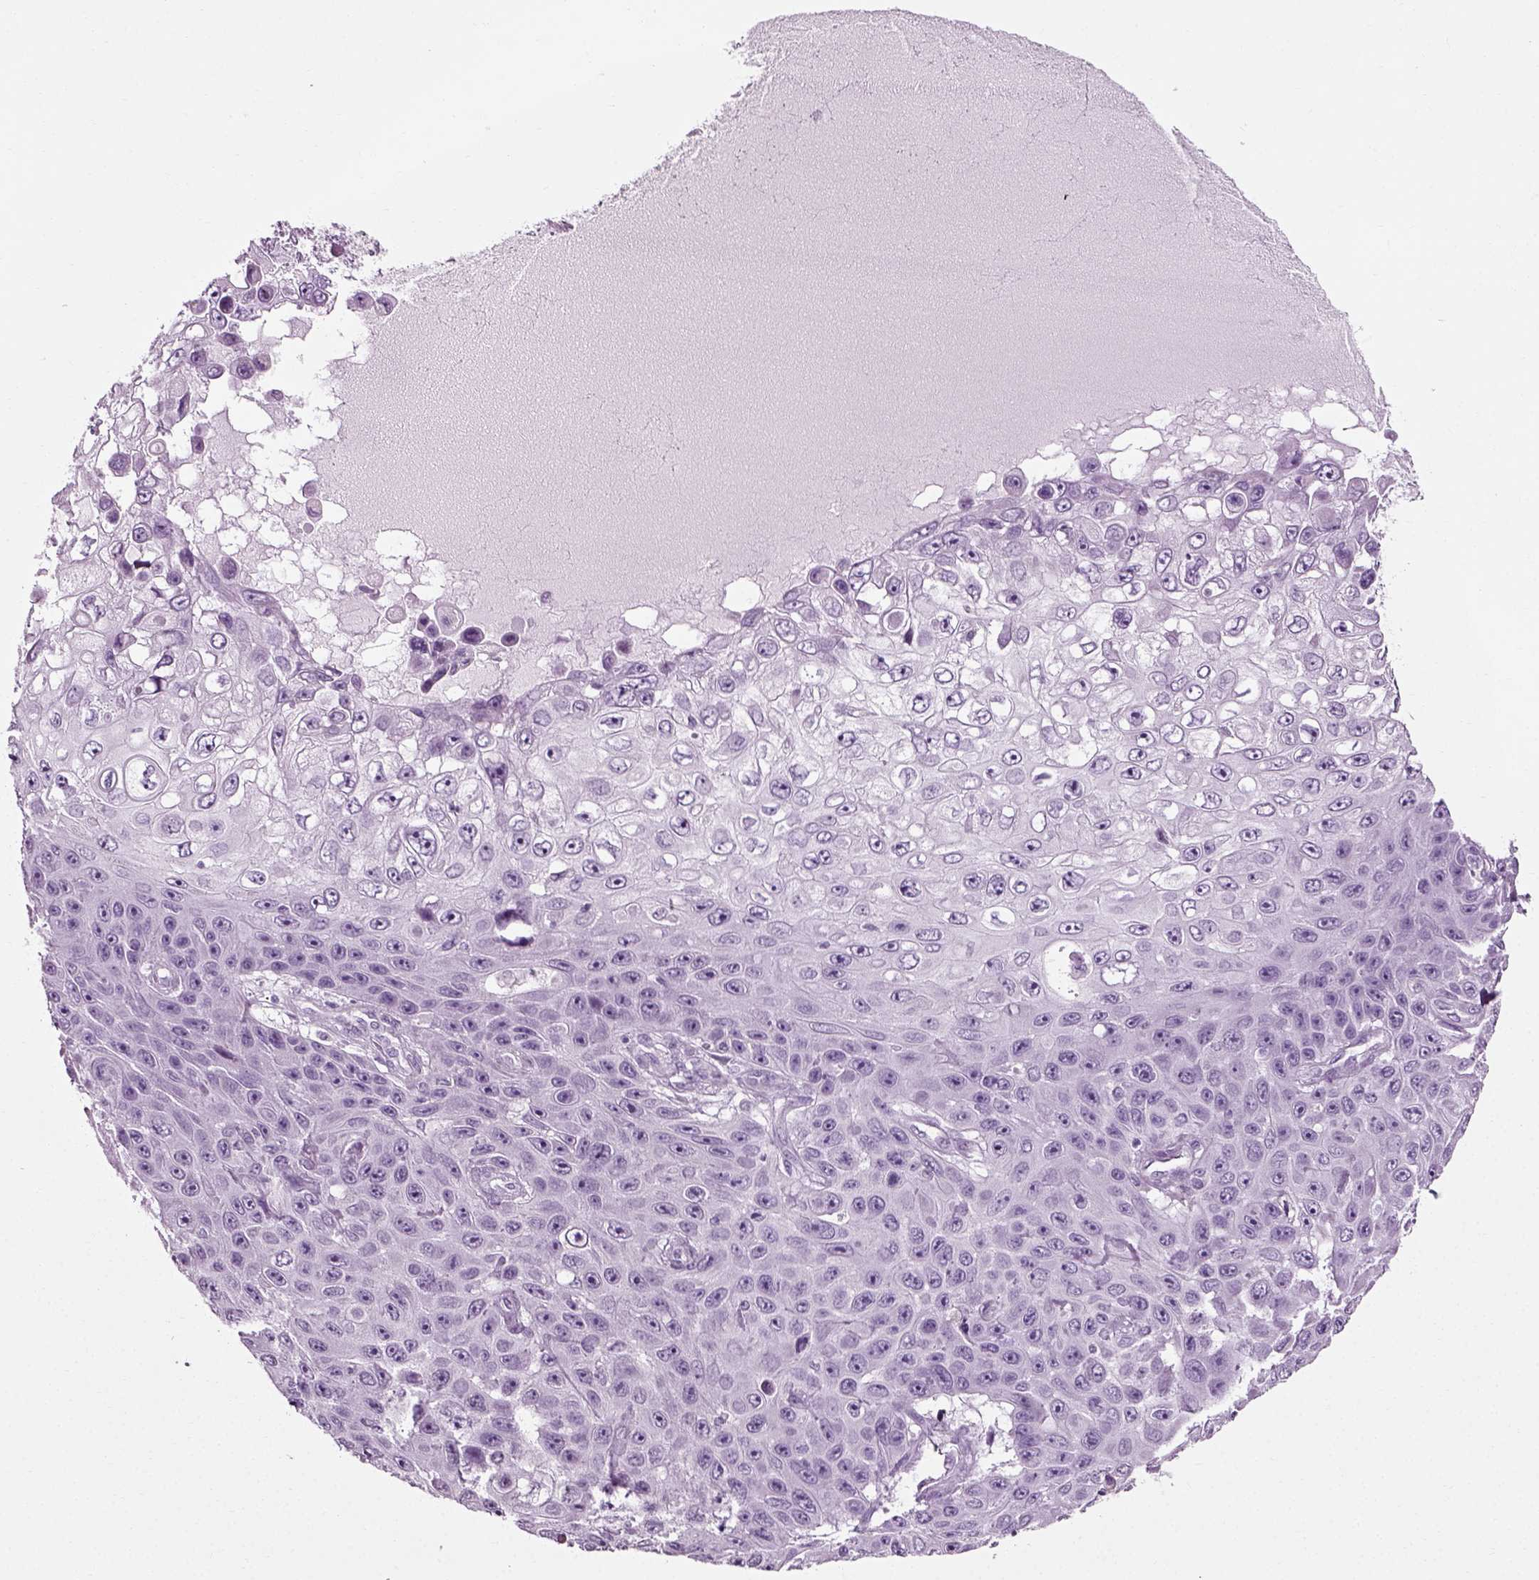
{"staining": {"intensity": "negative", "quantity": "none", "location": "none"}, "tissue": "skin cancer", "cell_type": "Tumor cells", "image_type": "cancer", "snomed": [{"axis": "morphology", "description": "Squamous cell carcinoma, NOS"}, {"axis": "topography", "description": "Skin"}], "caption": "Micrograph shows no protein positivity in tumor cells of skin squamous cell carcinoma tissue.", "gene": "SLC26A8", "patient": {"sex": "male", "age": 82}}